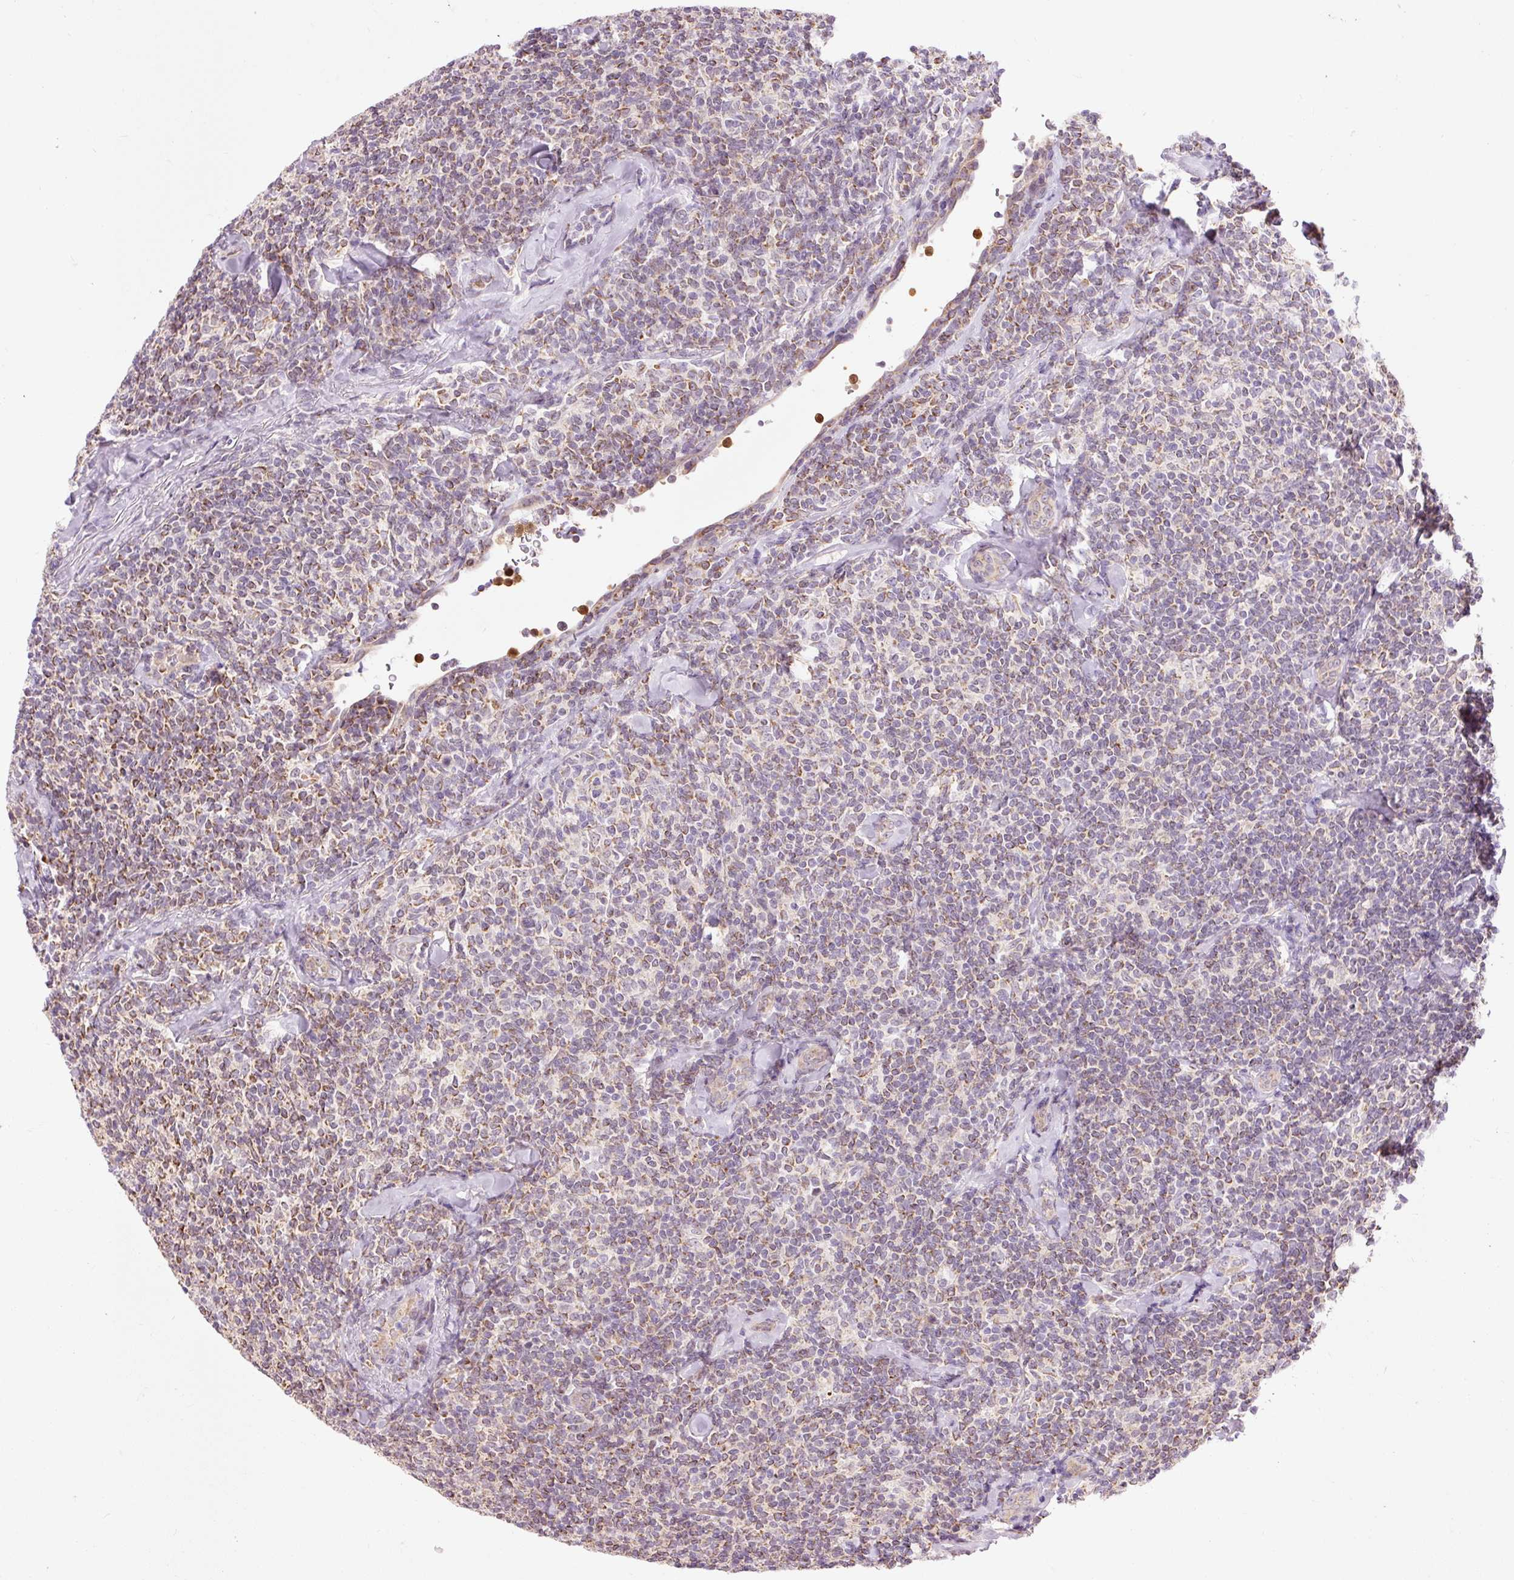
{"staining": {"intensity": "moderate", "quantity": "<25%", "location": "cytoplasmic/membranous"}, "tissue": "lymphoma", "cell_type": "Tumor cells", "image_type": "cancer", "snomed": [{"axis": "morphology", "description": "Malignant lymphoma, non-Hodgkin's type, Low grade"}, {"axis": "topography", "description": "Lymph node"}], "caption": "A photomicrograph of malignant lymphoma, non-Hodgkin's type (low-grade) stained for a protein displays moderate cytoplasmic/membranous brown staining in tumor cells.", "gene": "PRDX5", "patient": {"sex": "female", "age": 56}}